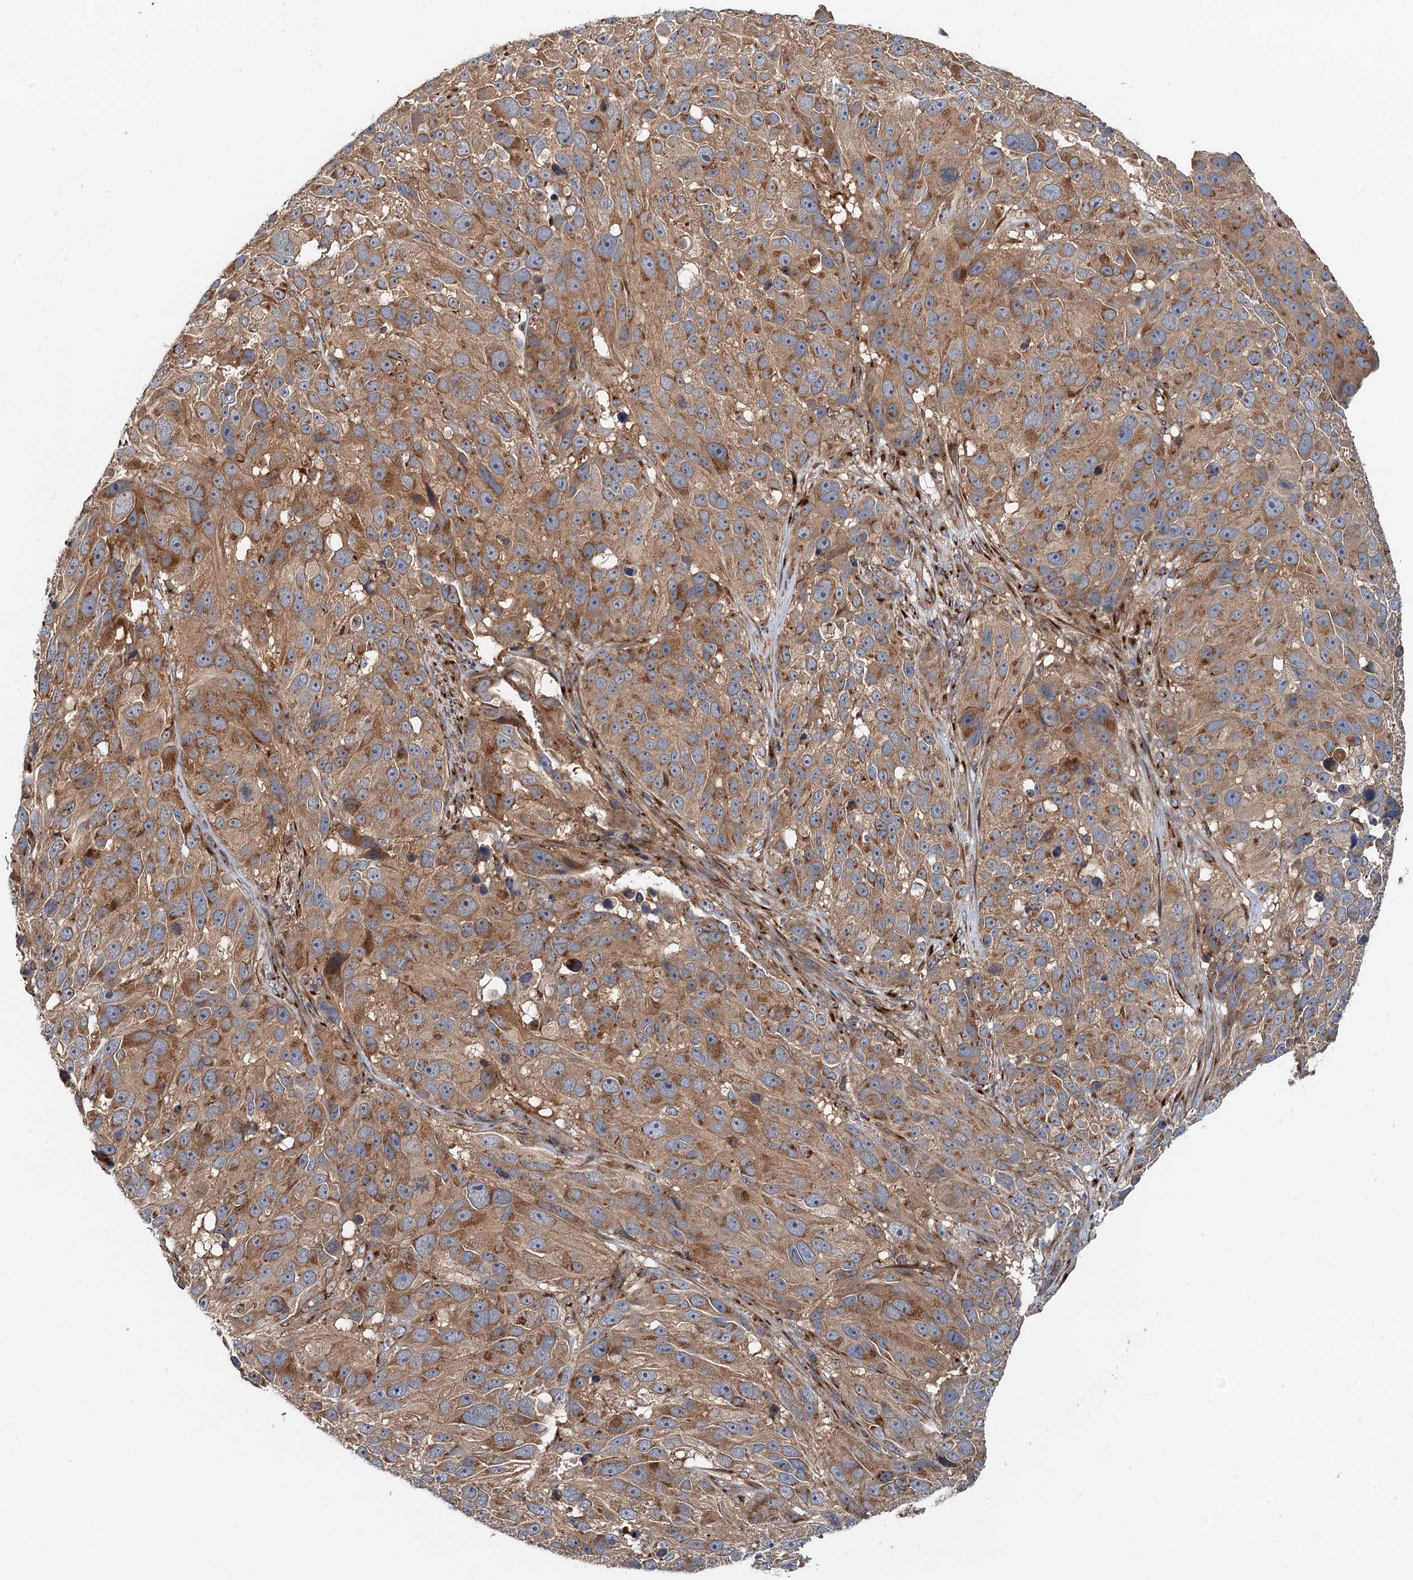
{"staining": {"intensity": "moderate", "quantity": ">75%", "location": "cytoplasmic/membranous"}, "tissue": "melanoma", "cell_type": "Tumor cells", "image_type": "cancer", "snomed": [{"axis": "morphology", "description": "Malignant melanoma, NOS"}, {"axis": "topography", "description": "Skin"}], "caption": "Tumor cells show medium levels of moderate cytoplasmic/membranous positivity in approximately >75% of cells in human melanoma.", "gene": "ANKRD26", "patient": {"sex": "male", "age": 84}}